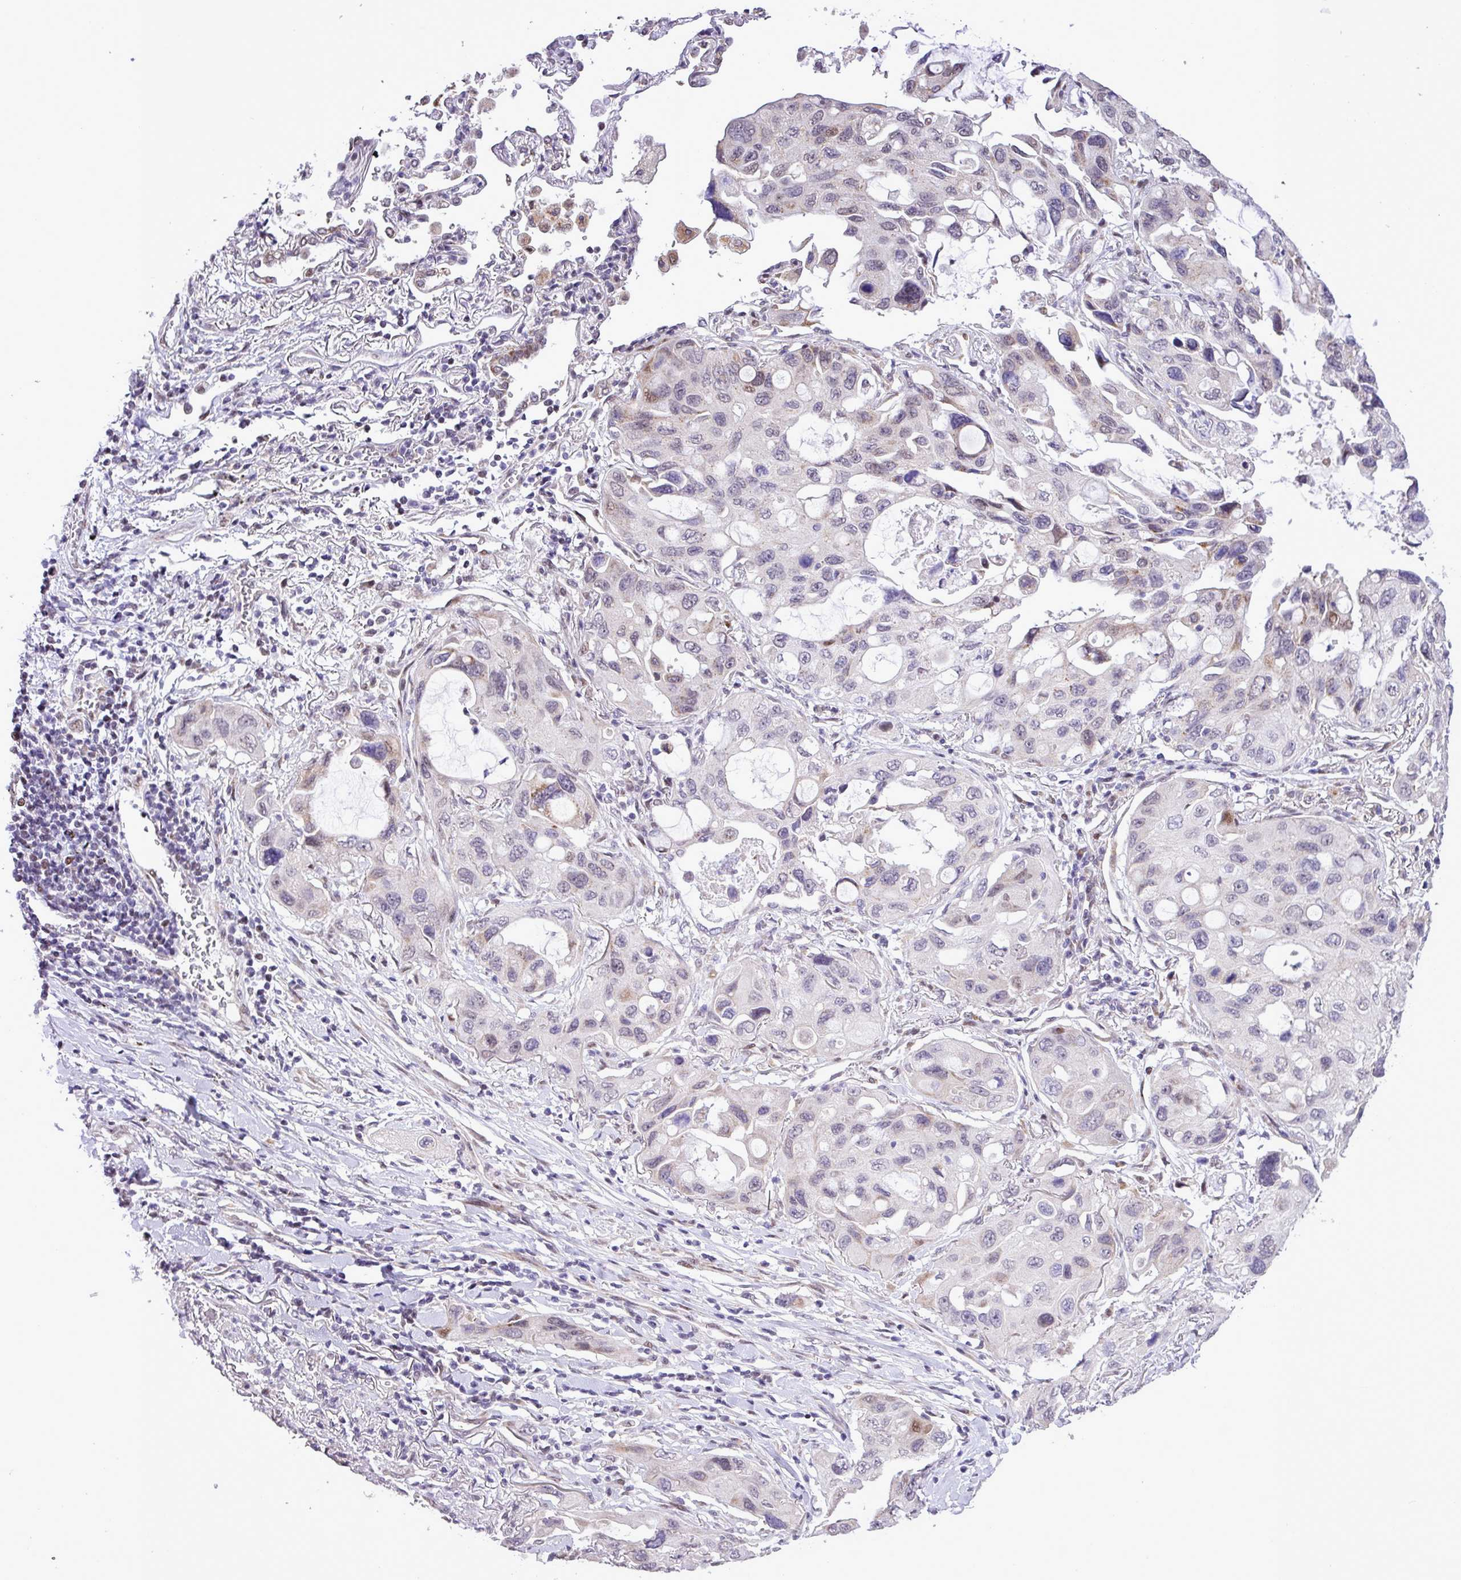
{"staining": {"intensity": "negative", "quantity": "none", "location": "none"}, "tissue": "lung cancer", "cell_type": "Tumor cells", "image_type": "cancer", "snomed": [{"axis": "morphology", "description": "Squamous cell carcinoma, NOS"}, {"axis": "topography", "description": "Lung"}], "caption": "Lung squamous cell carcinoma stained for a protein using immunohistochemistry demonstrates no staining tumor cells.", "gene": "ZNF354A", "patient": {"sex": "female", "age": 73}}